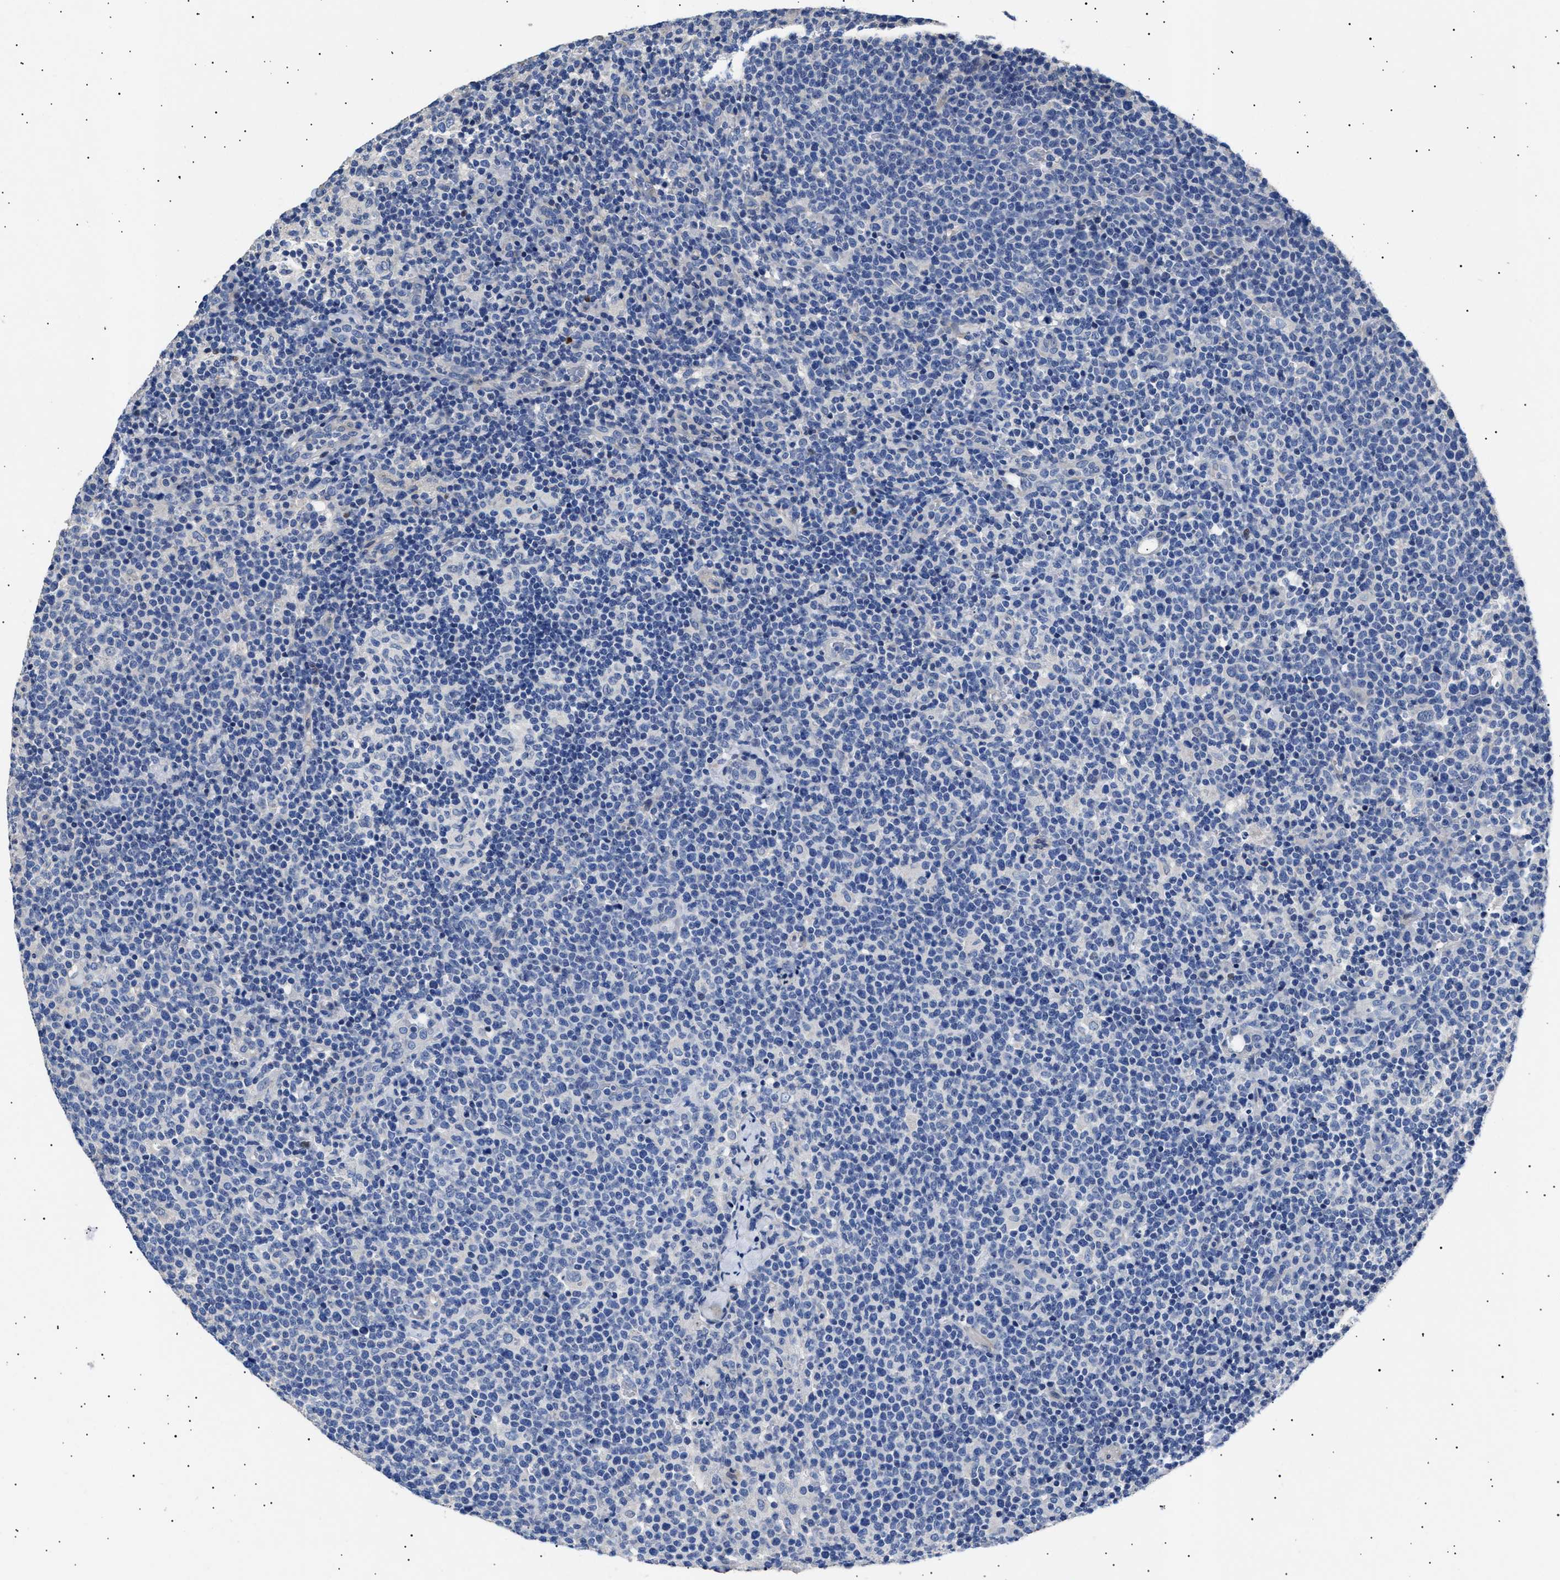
{"staining": {"intensity": "negative", "quantity": "none", "location": "none"}, "tissue": "lymphoma", "cell_type": "Tumor cells", "image_type": "cancer", "snomed": [{"axis": "morphology", "description": "Malignant lymphoma, non-Hodgkin's type, High grade"}, {"axis": "topography", "description": "Lymph node"}], "caption": "IHC of human malignant lymphoma, non-Hodgkin's type (high-grade) demonstrates no positivity in tumor cells. Brightfield microscopy of immunohistochemistry (IHC) stained with DAB (3,3'-diaminobenzidine) (brown) and hematoxylin (blue), captured at high magnification.", "gene": "HEMGN", "patient": {"sex": "male", "age": 61}}